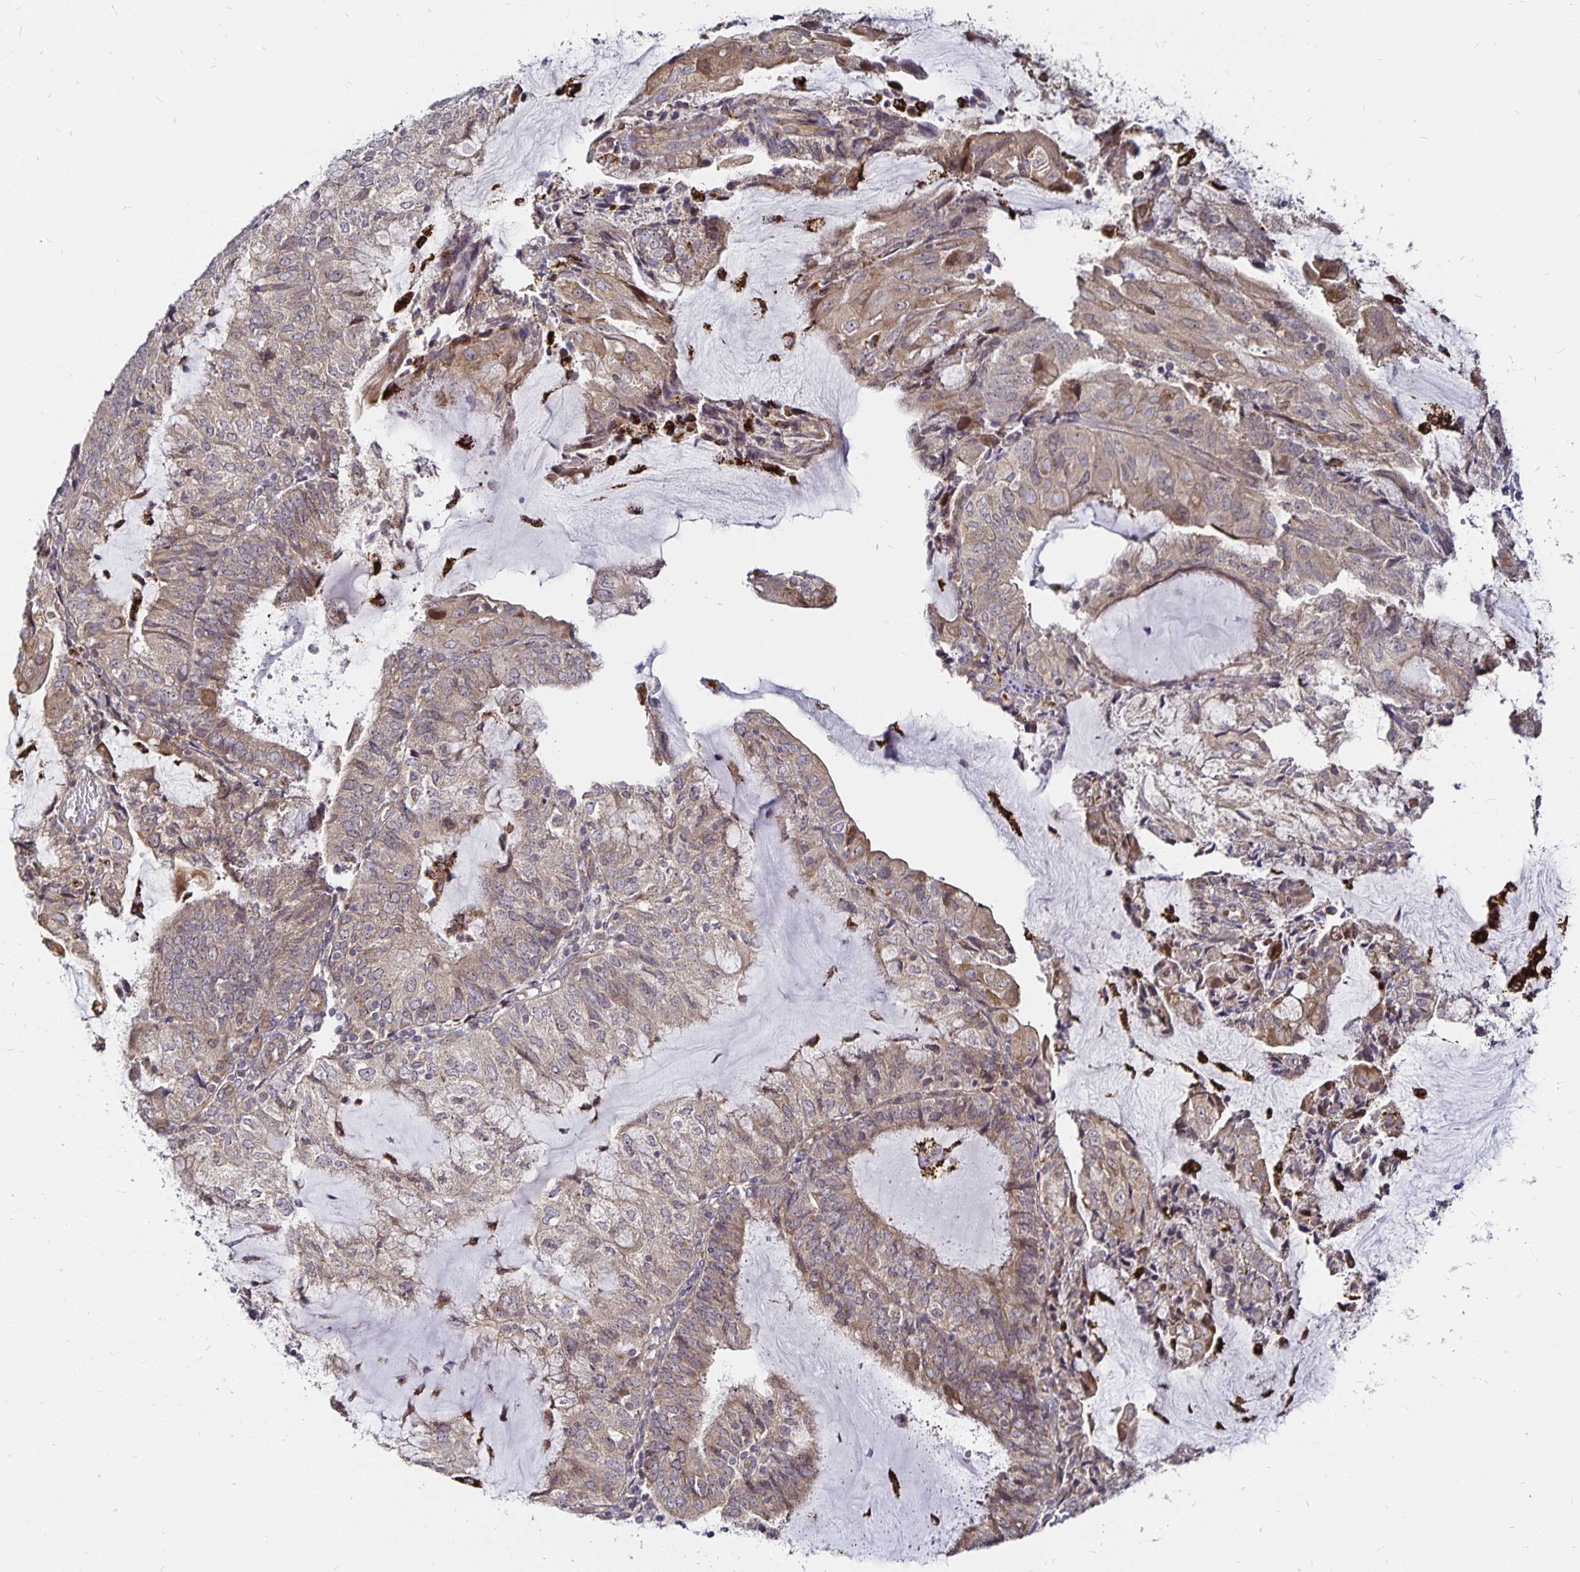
{"staining": {"intensity": "weak", "quantity": "25%-75%", "location": "cytoplasmic/membranous"}, "tissue": "endometrial cancer", "cell_type": "Tumor cells", "image_type": "cancer", "snomed": [{"axis": "morphology", "description": "Adenocarcinoma, NOS"}, {"axis": "topography", "description": "Endometrium"}], "caption": "A micrograph of endometrial cancer (adenocarcinoma) stained for a protein displays weak cytoplasmic/membranous brown staining in tumor cells. The protein of interest is stained brown, and the nuclei are stained in blue (DAB (3,3'-diaminobenzidine) IHC with brightfield microscopy, high magnification).", "gene": "CYP27A1", "patient": {"sex": "female", "age": 81}}